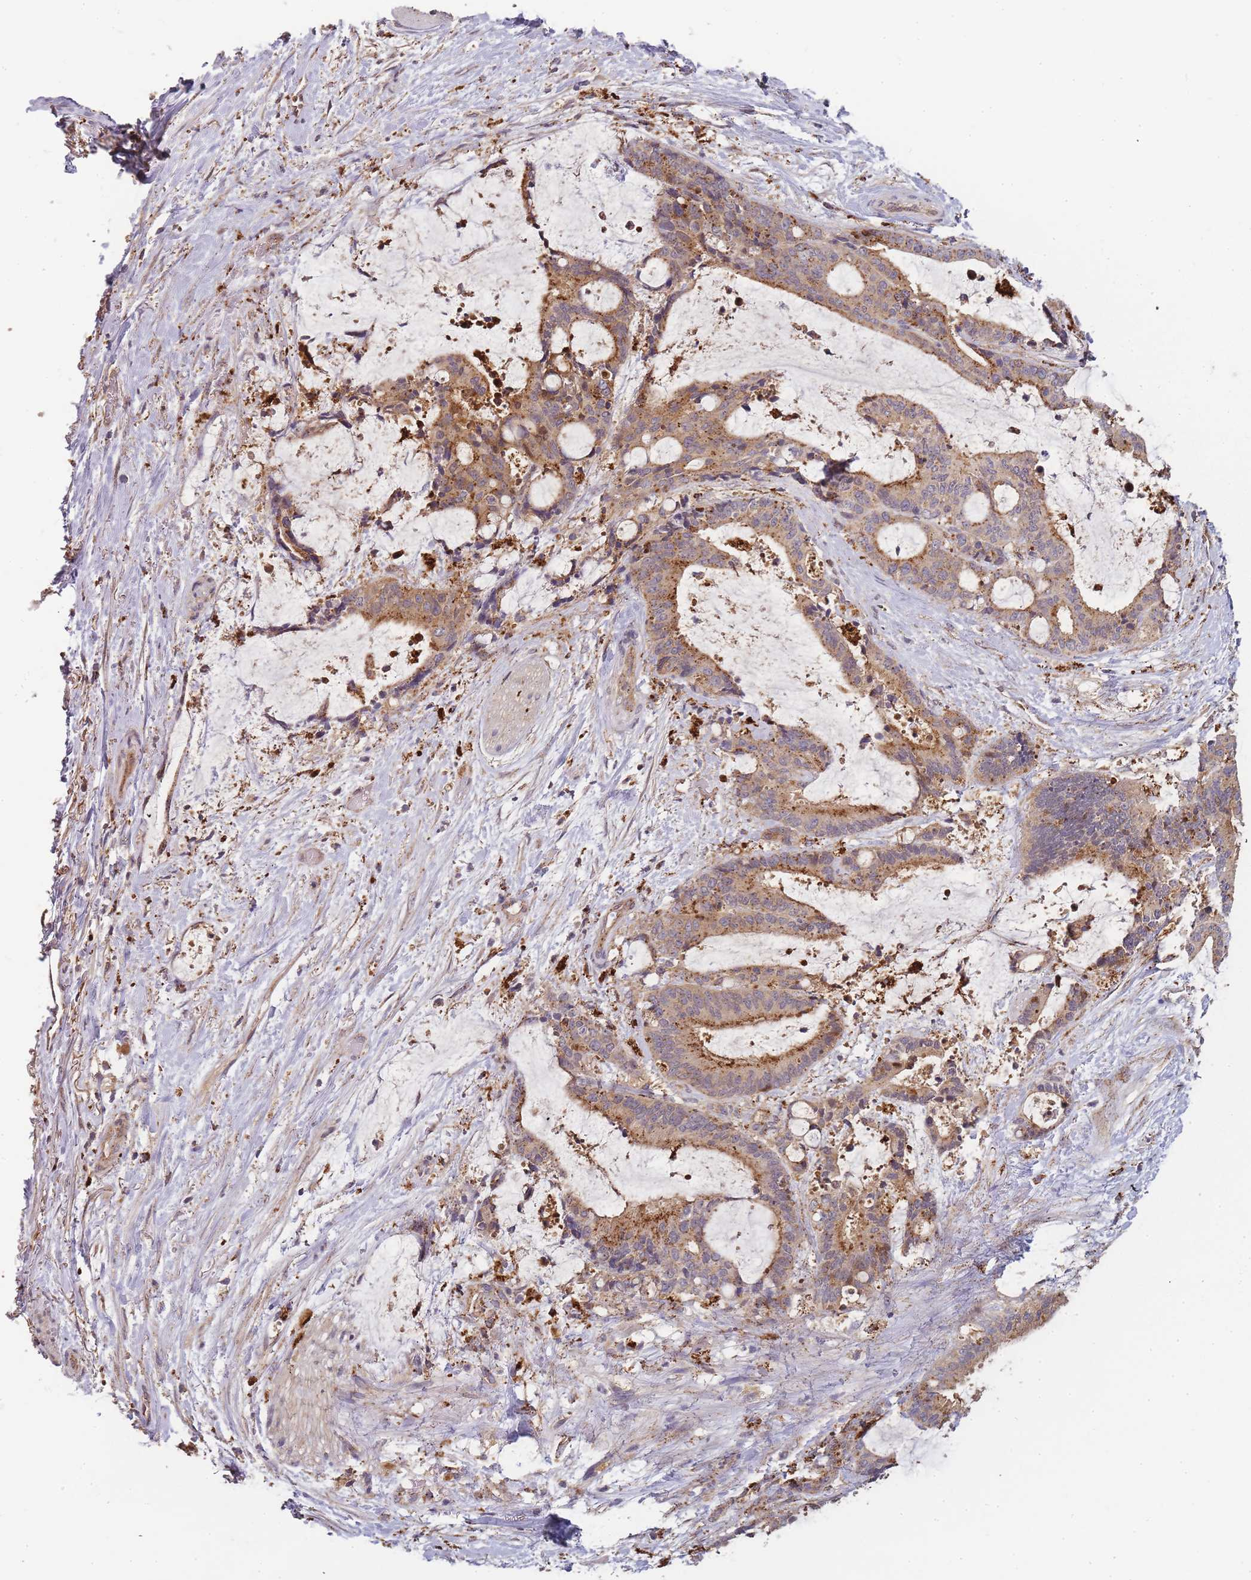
{"staining": {"intensity": "moderate", "quantity": ">75%", "location": "cytoplasmic/membranous"}, "tissue": "liver cancer", "cell_type": "Tumor cells", "image_type": "cancer", "snomed": [{"axis": "morphology", "description": "Normal tissue, NOS"}, {"axis": "morphology", "description": "Cholangiocarcinoma"}, {"axis": "topography", "description": "Liver"}, {"axis": "topography", "description": "Peripheral nerve tissue"}], "caption": "A medium amount of moderate cytoplasmic/membranous positivity is identified in about >75% of tumor cells in liver cancer (cholangiocarcinoma) tissue. The staining is performed using DAB (3,3'-diaminobenzidine) brown chromogen to label protein expression. The nuclei are counter-stained blue using hematoxylin.", "gene": "ATG5", "patient": {"sex": "female", "age": 73}}